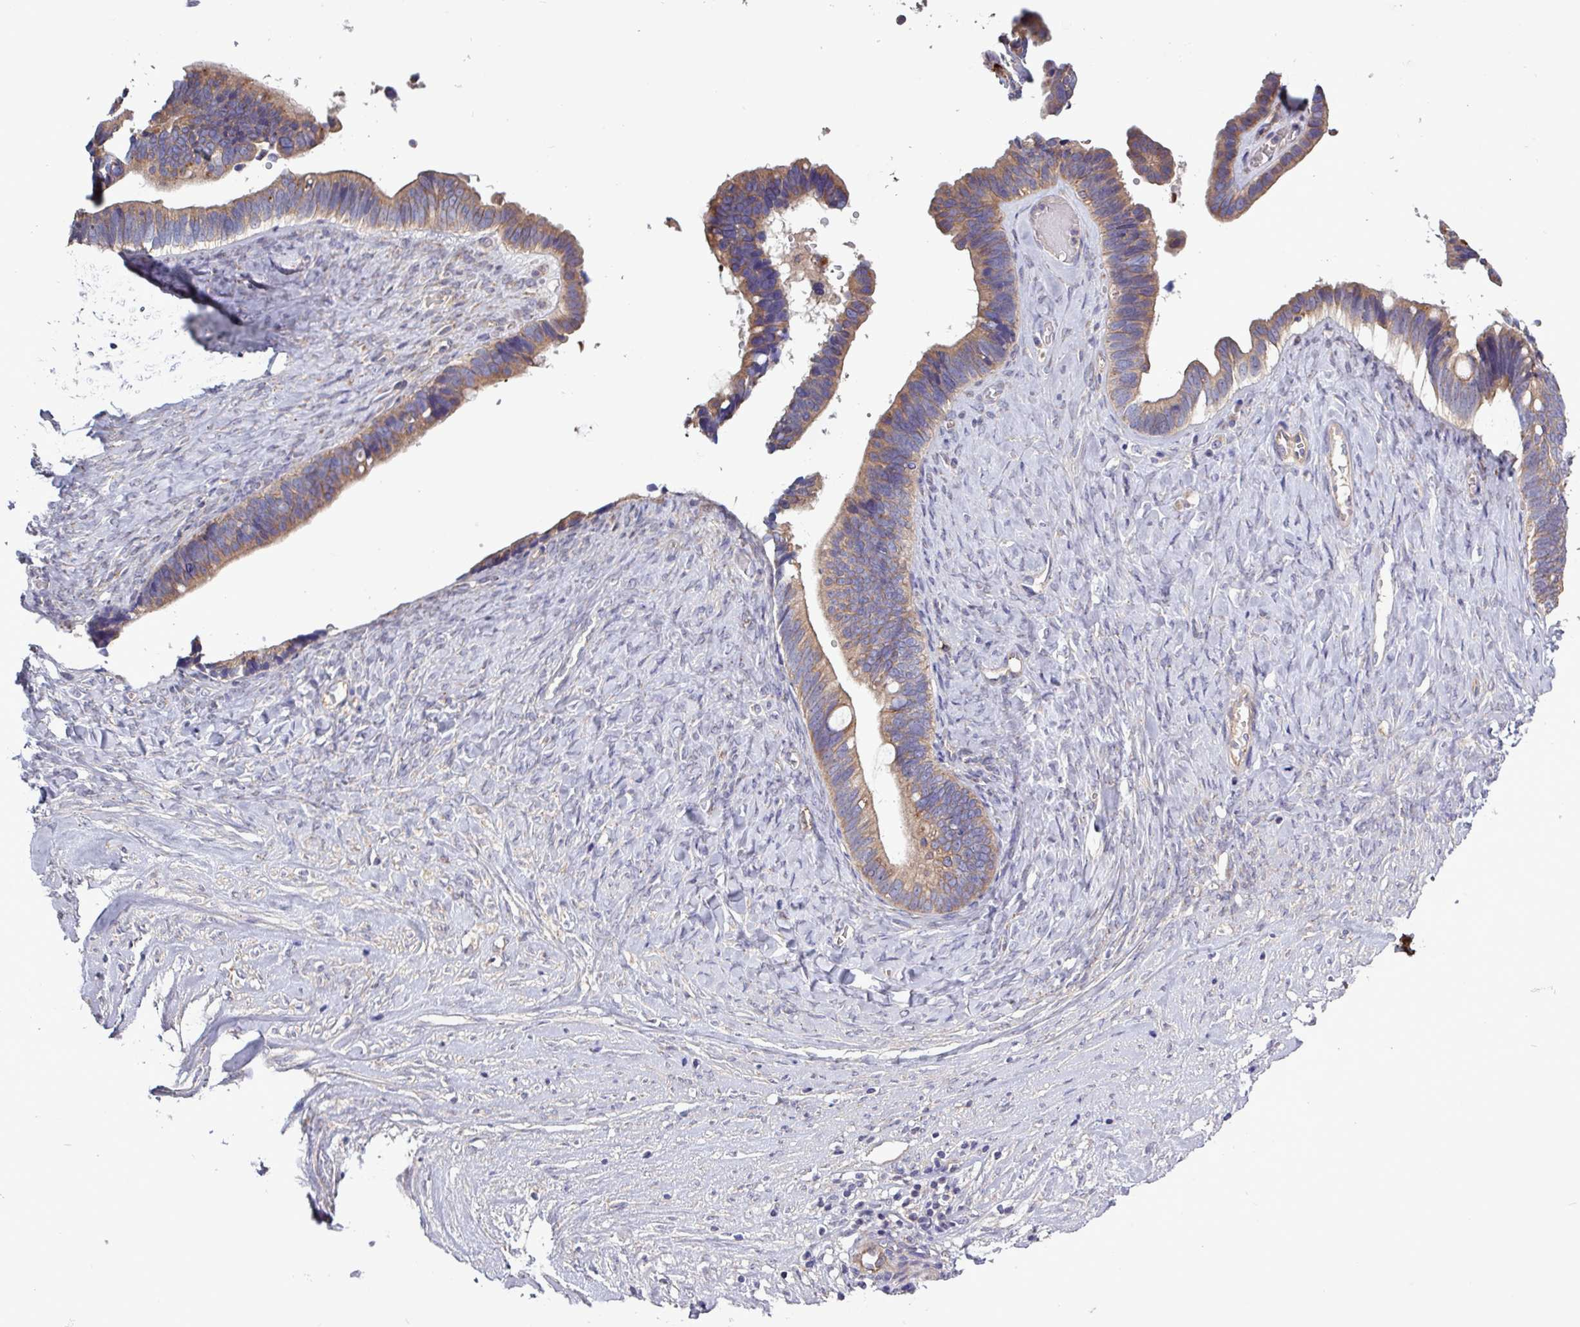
{"staining": {"intensity": "moderate", "quantity": ">75%", "location": "cytoplasmic/membranous"}, "tissue": "ovarian cancer", "cell_type": "Tumor cells", "image_type": "cancer", "snomed": [{"axis": "morphology", "description": "Cystadenocarcinoma, serous, NOS"}, {"axis": "topography", "description": "Ovary"}], "caption": "The image shows immunohistochemical staining of serous cystadenocarcinoma (ovarian). There is moderate cytoplasmic/membranous expression is present in approximately >75% of tumor cells. The staining was performed using DAB, with brown indicating positive protein expression. Nuclei are stained blue with hematoxylin.", "gene": "PLIN2", "patient": {"sex": "female", "age": 56}}